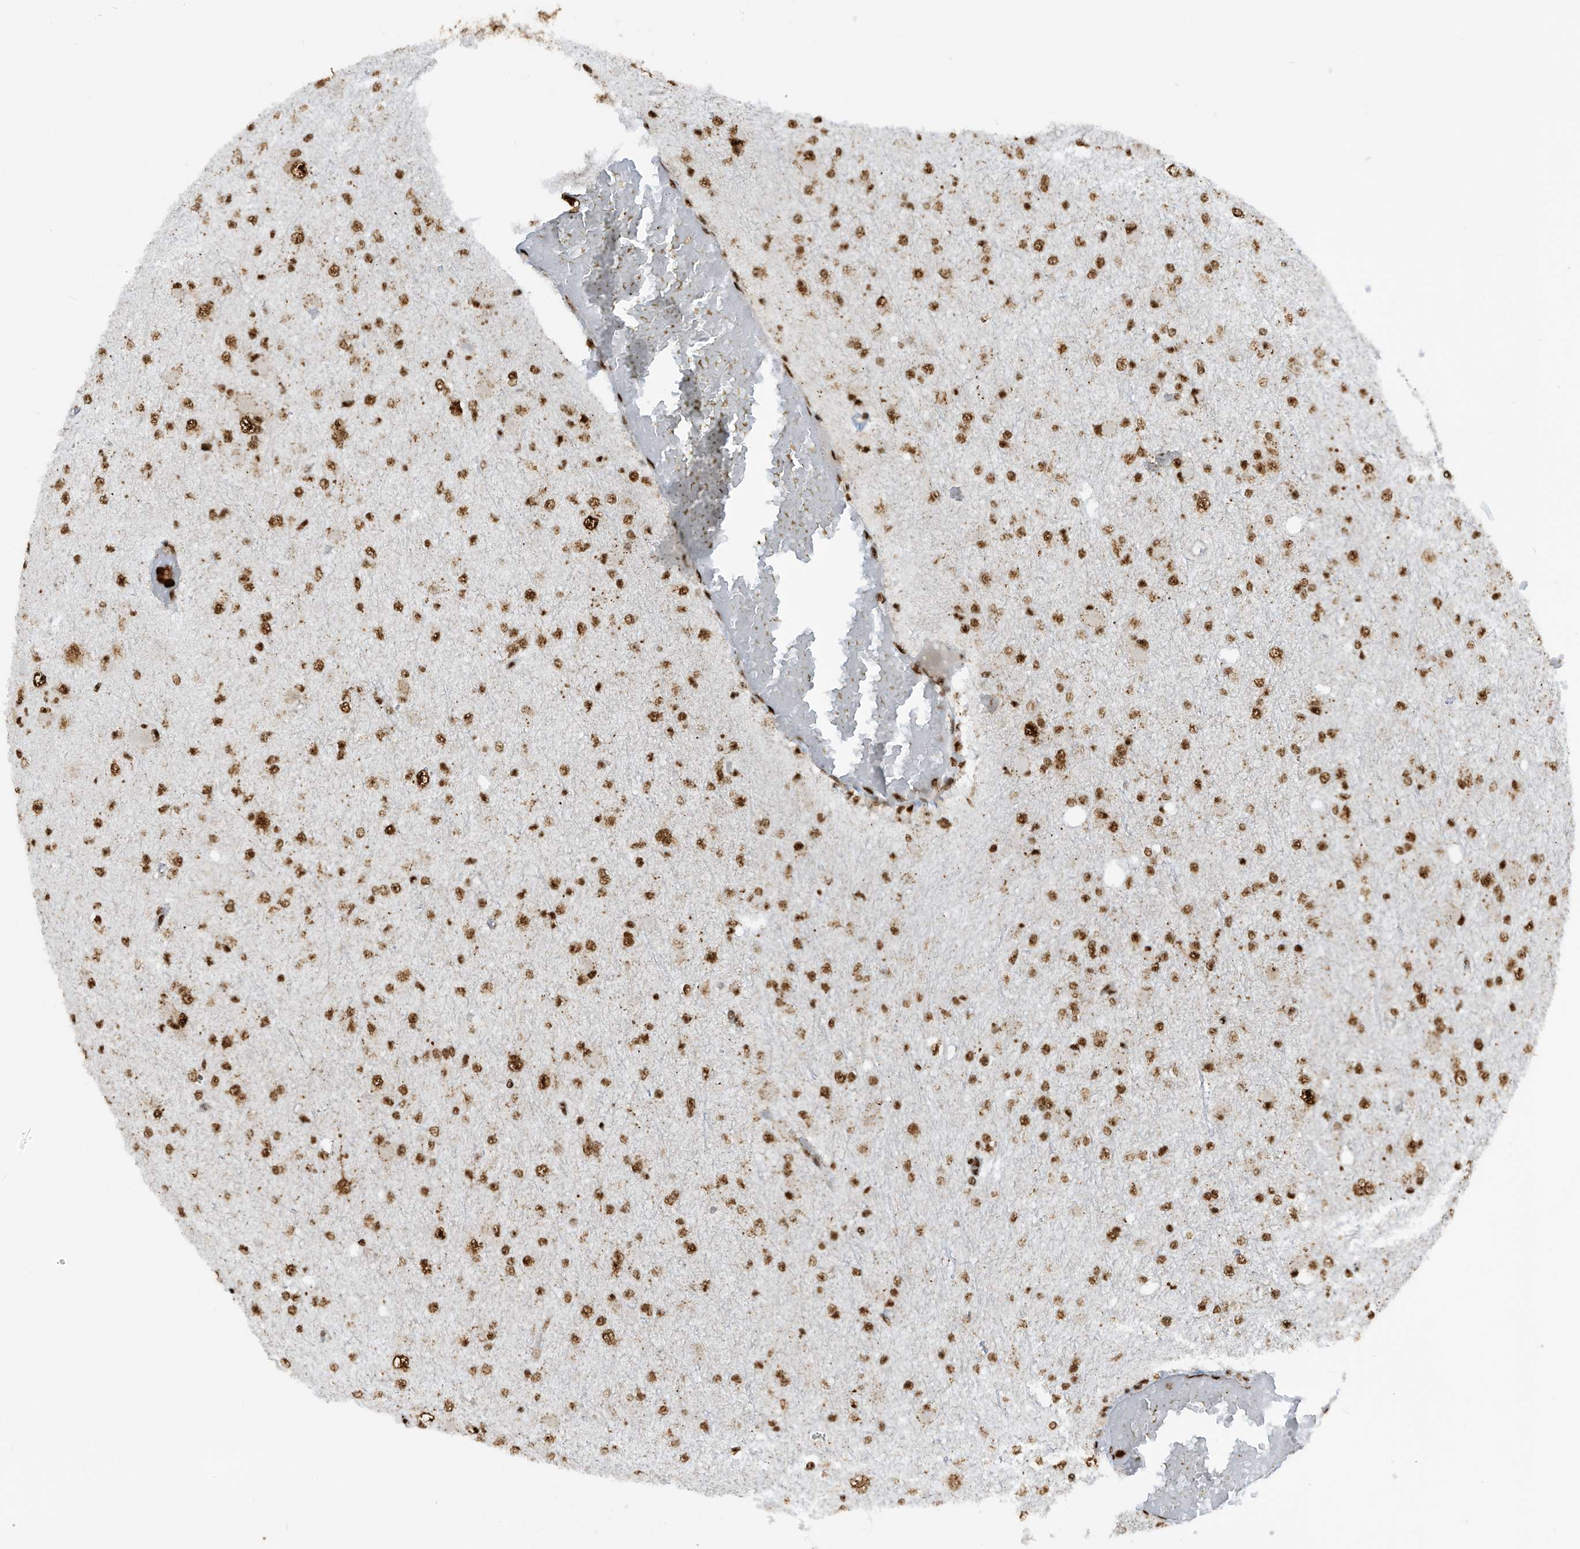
{"staining": {"intensity": "moderate", "quantity": ">75%", "location": "nuclear"}, "tissue": "glioma", "cell_type": "Tumor cells", "image_type": "cancer", "snomed": [{"axis": "morphology", "description": "Glioma, malignant, Low grade"}, {"axis": "topography", "description": "Brain"}], "caption": "Malignant glioma (low-grade) stained with immunohistochemistry demonstrates moderate nuclear staining in about >75% of tumor cells. Using DAB (3,3'-diaminobenzidine) (brown) and hematoxylin (blue) stains, captured at high magnification using brightfield microscopy.", "gene": "LBH", "patient": {"sex": "female", "age": 22}}